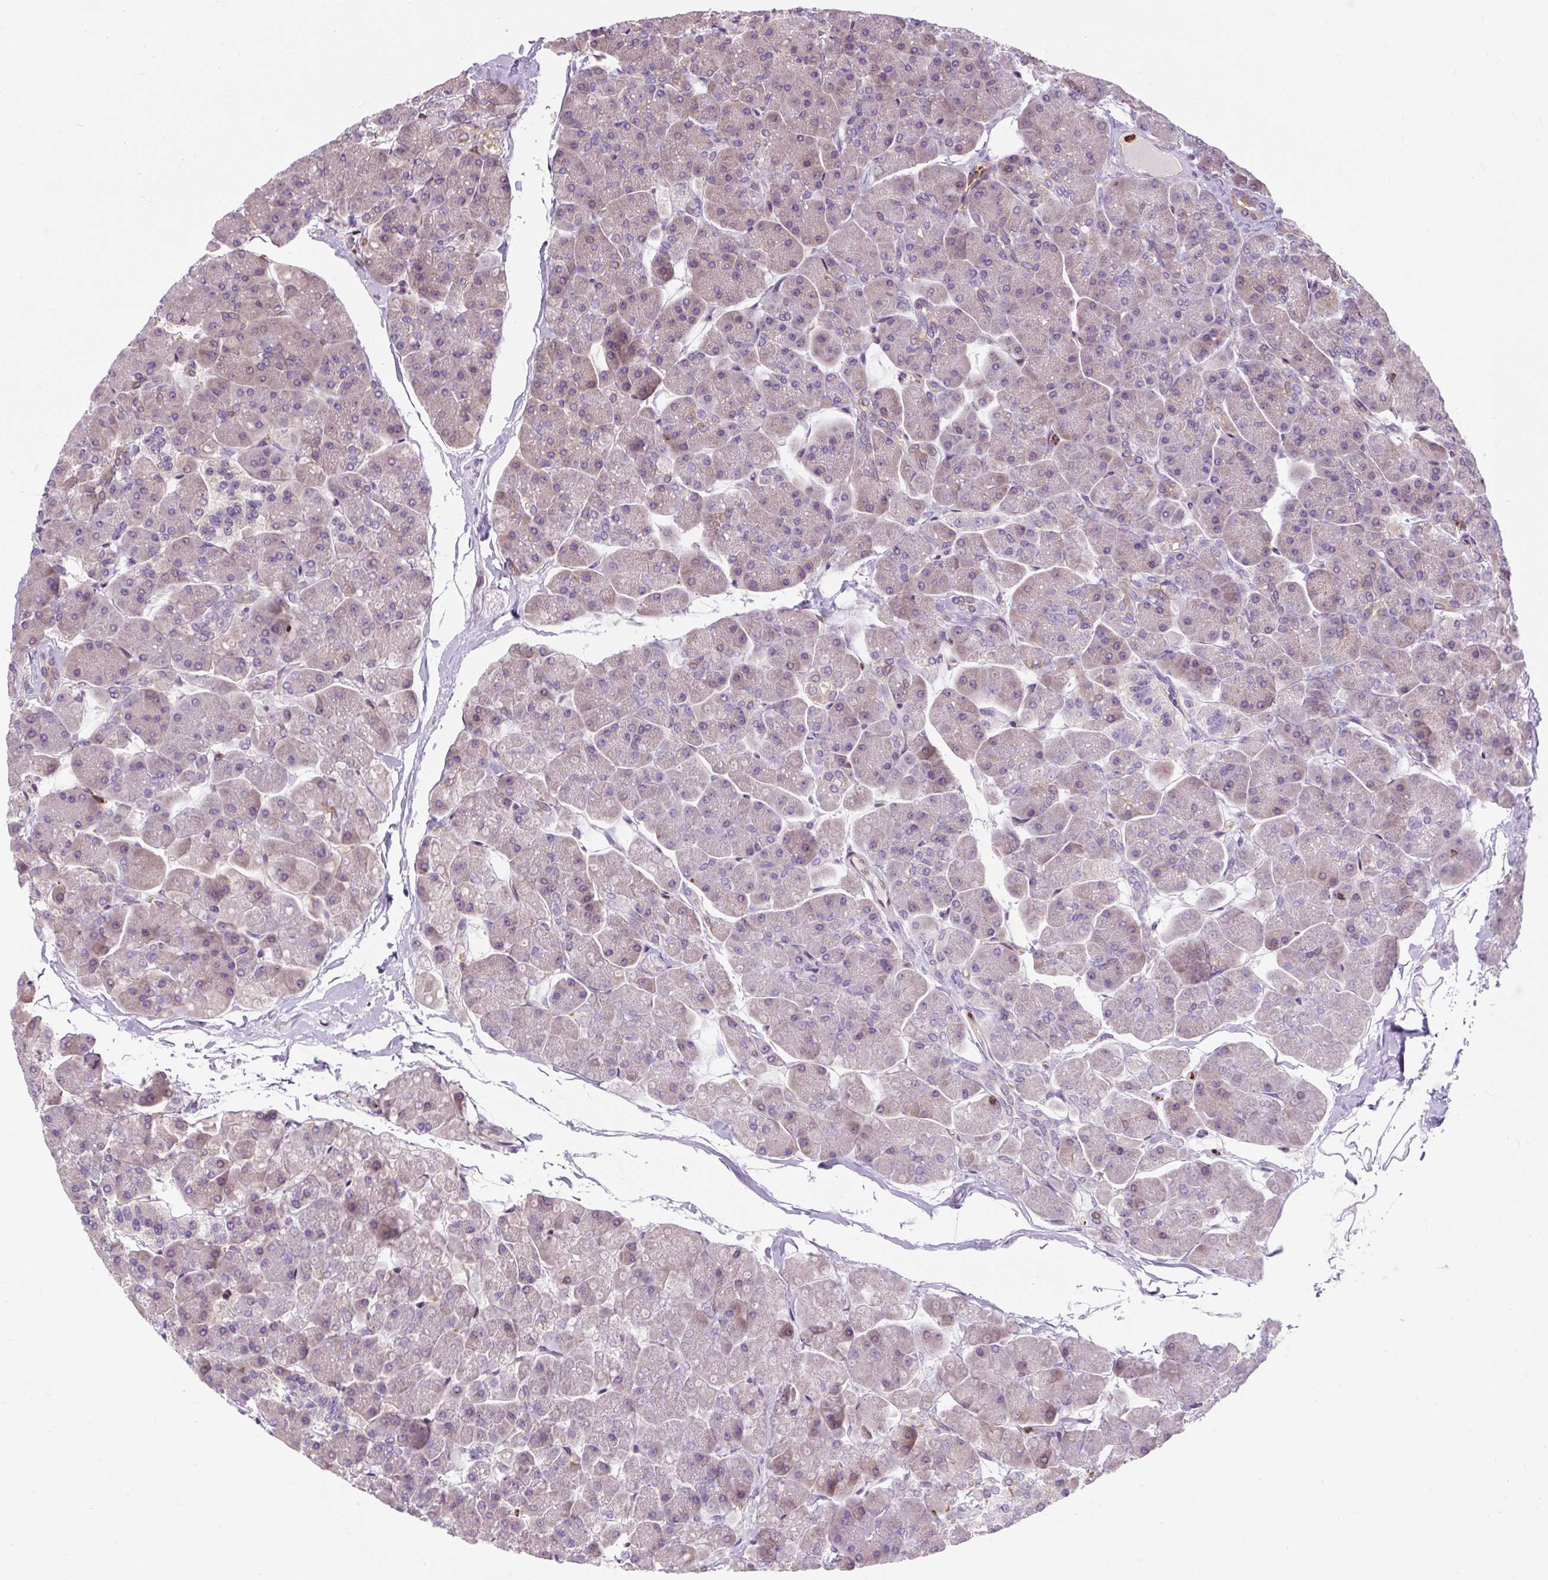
{"staining": {"intensity": "weak", "quantity": "25%-75%", "location": "cytoplasmic/membranous"}, "tissue": "pancreas", "cell_type": "Exocrine glandular cells", "image_type": "normal", "snomed": [{"axis": "morphology", "description": "Normal tissue, NOS"}, {"axis": "topography", "description": "Pancreas"}, {"axis": "topography", "description": "Peripheral nerve tissue"}], "caption": "Protein analysis of benign pancreas exhibits weak cytoplasmic/membranous positivity in approximately 25%-75% of exocrine glandular cells.", "gene": "CISD3", "patient": {"sex": "male", "age": 54}}